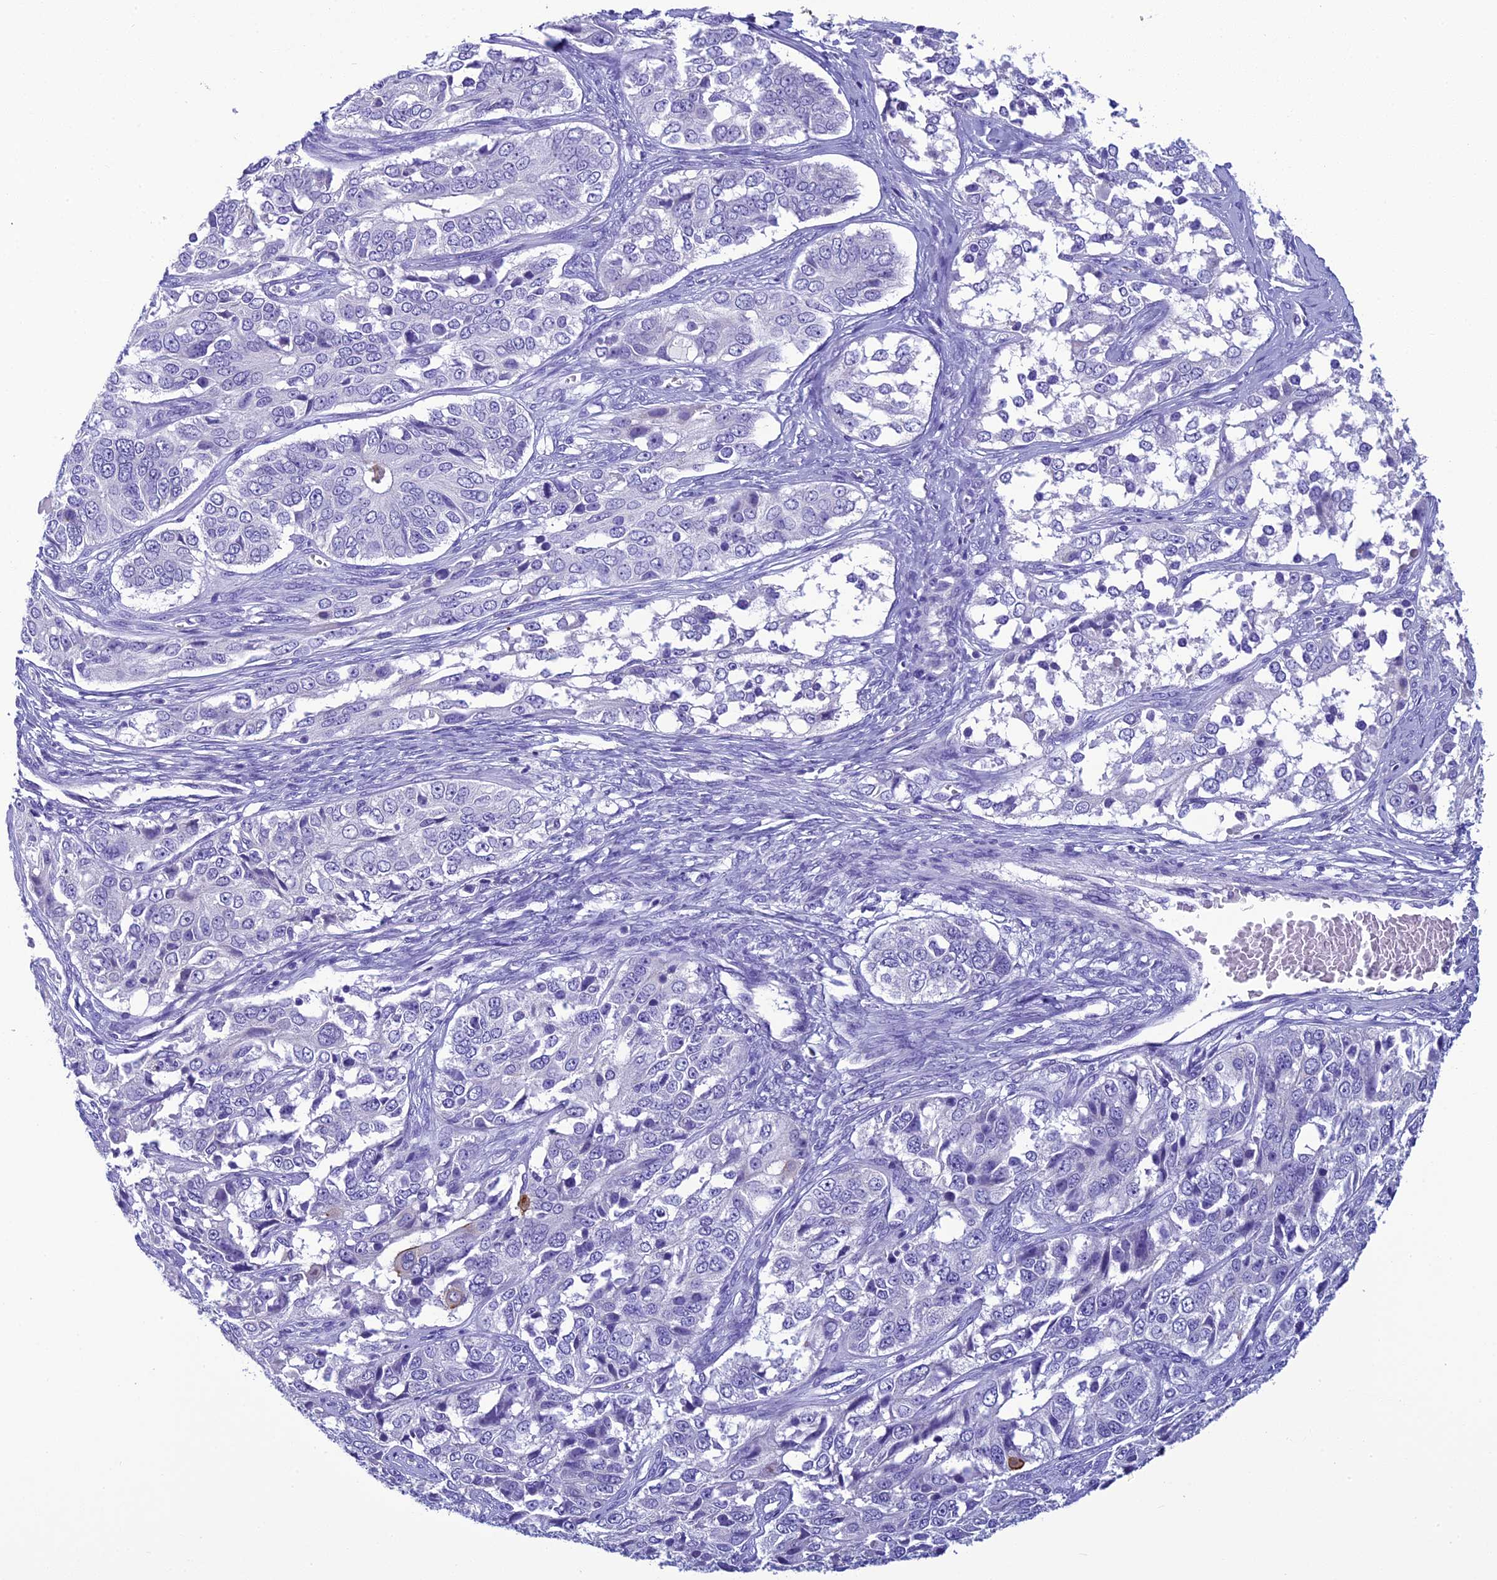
{"staining": {"intensity": "negative", "quantity": "none", "location": "none"}, "tissue": "ovarian cancer", "cell_type": "Tumor cells", "image_type": "cancer", "snomed": [{"axis": "morphology", "description": "Carcinoma, endometroid"}, {"axis": "topography", "description": "Ovary"}], "caption": "There is no significant staining in tumor cells of ovarian cancer.", "gene": "SCEL", "patient": {"sex": "female", "age": 51}}